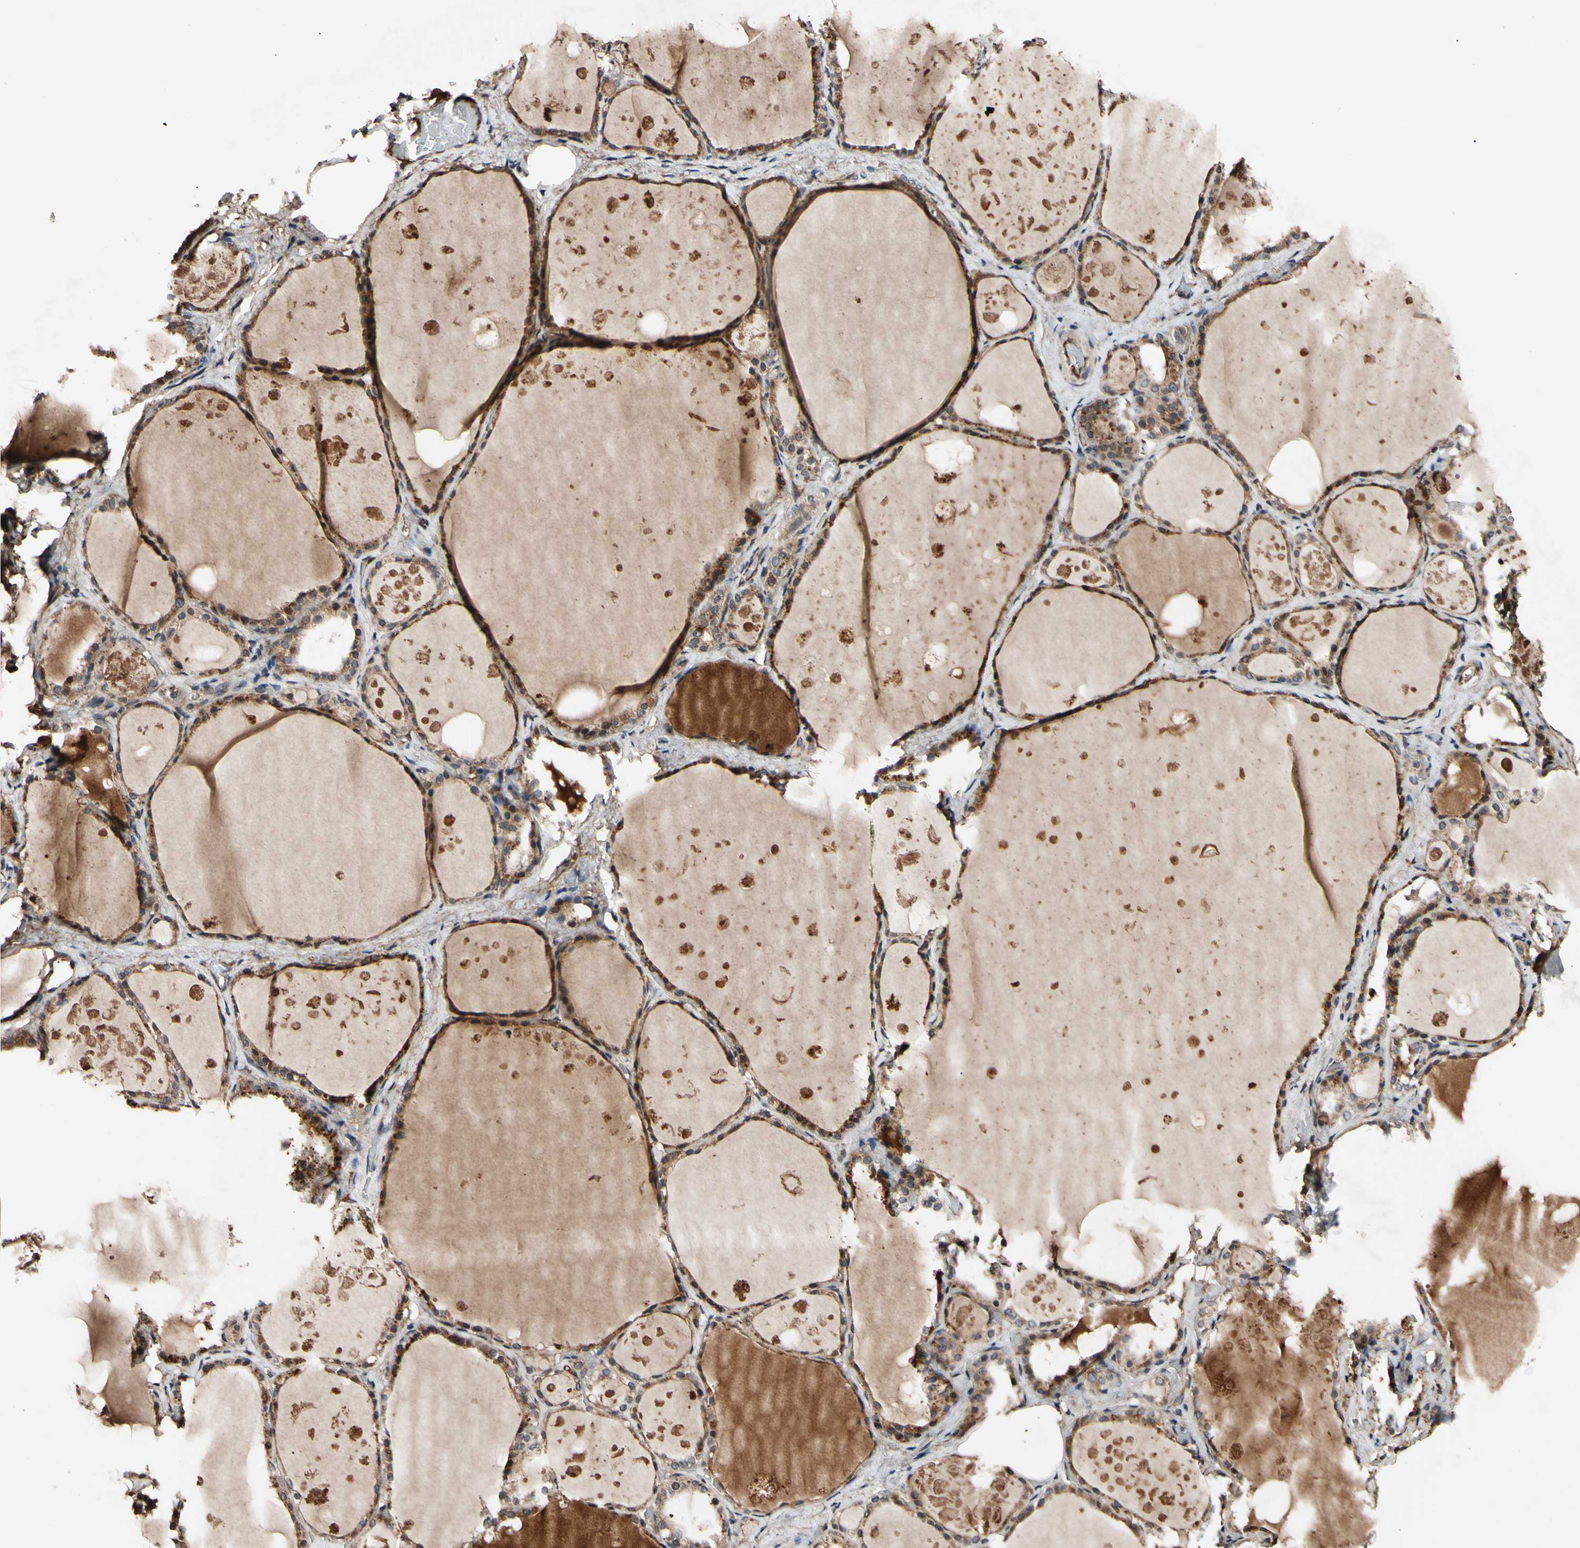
{"staining": {"intensity": "moderate", "quantity": ">75%", "location": "cytoplasmic/membranous"}, "tissue": "thyroid gland", "cell_type": "Glandular cells", "image_type": "normal", "snomed": [{"axis": "morphology", "description": "Normal tissue, NOS"}, {"axis": "topography", "description": "Thyroid gland"}], "caption": "An IHC micrograph of normal tissue is shown. Protein staining in brown labels moderate cytoplasmic/membranous positivity in thyroid gland within glandular cells. (DAB IHC with brightfield microscopy, high magnification).", "gene": "PLAT", "patient": {"sex": "male", "age": 61}}